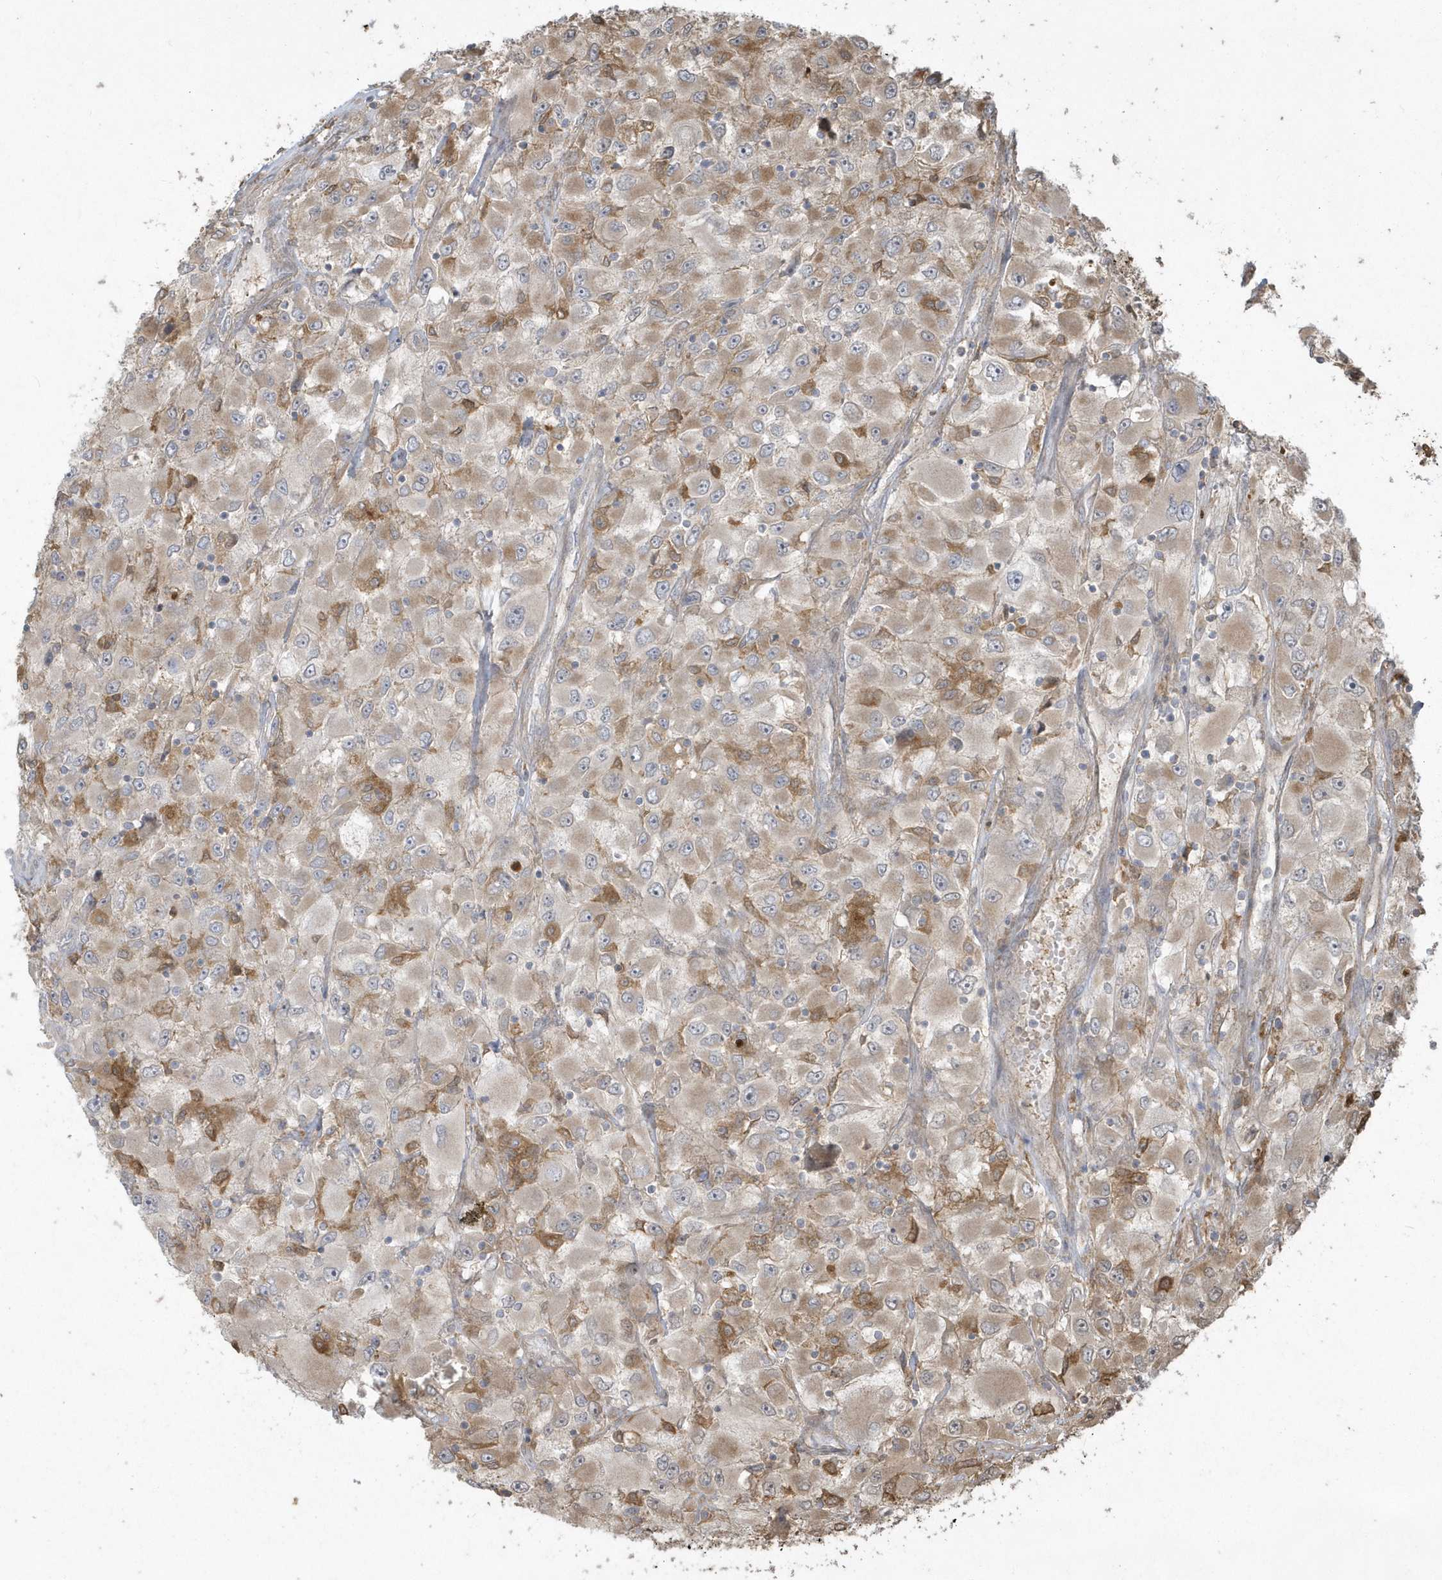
{"staining": {"intensity": "moderate", "quantity": "25%-75%", "location": "cytoplasmic/membranous"}, "tissue": "renal cancer", "cell_type": "Tumor cells", "image_type": "cancer", "snomed": [{"axis": "morphology", "description": "Adenocarcinoma, NOS"}, {"axis": "topography", "description": "Kidney"}], "caption": "Human renal cancer stained with a brown dye reveals moderate cytoplasmic/membranous positive expression in about 25%-75% of tumor cells.", "gene": "HNMT", "patient": {"sex": "female", "age": 52}}